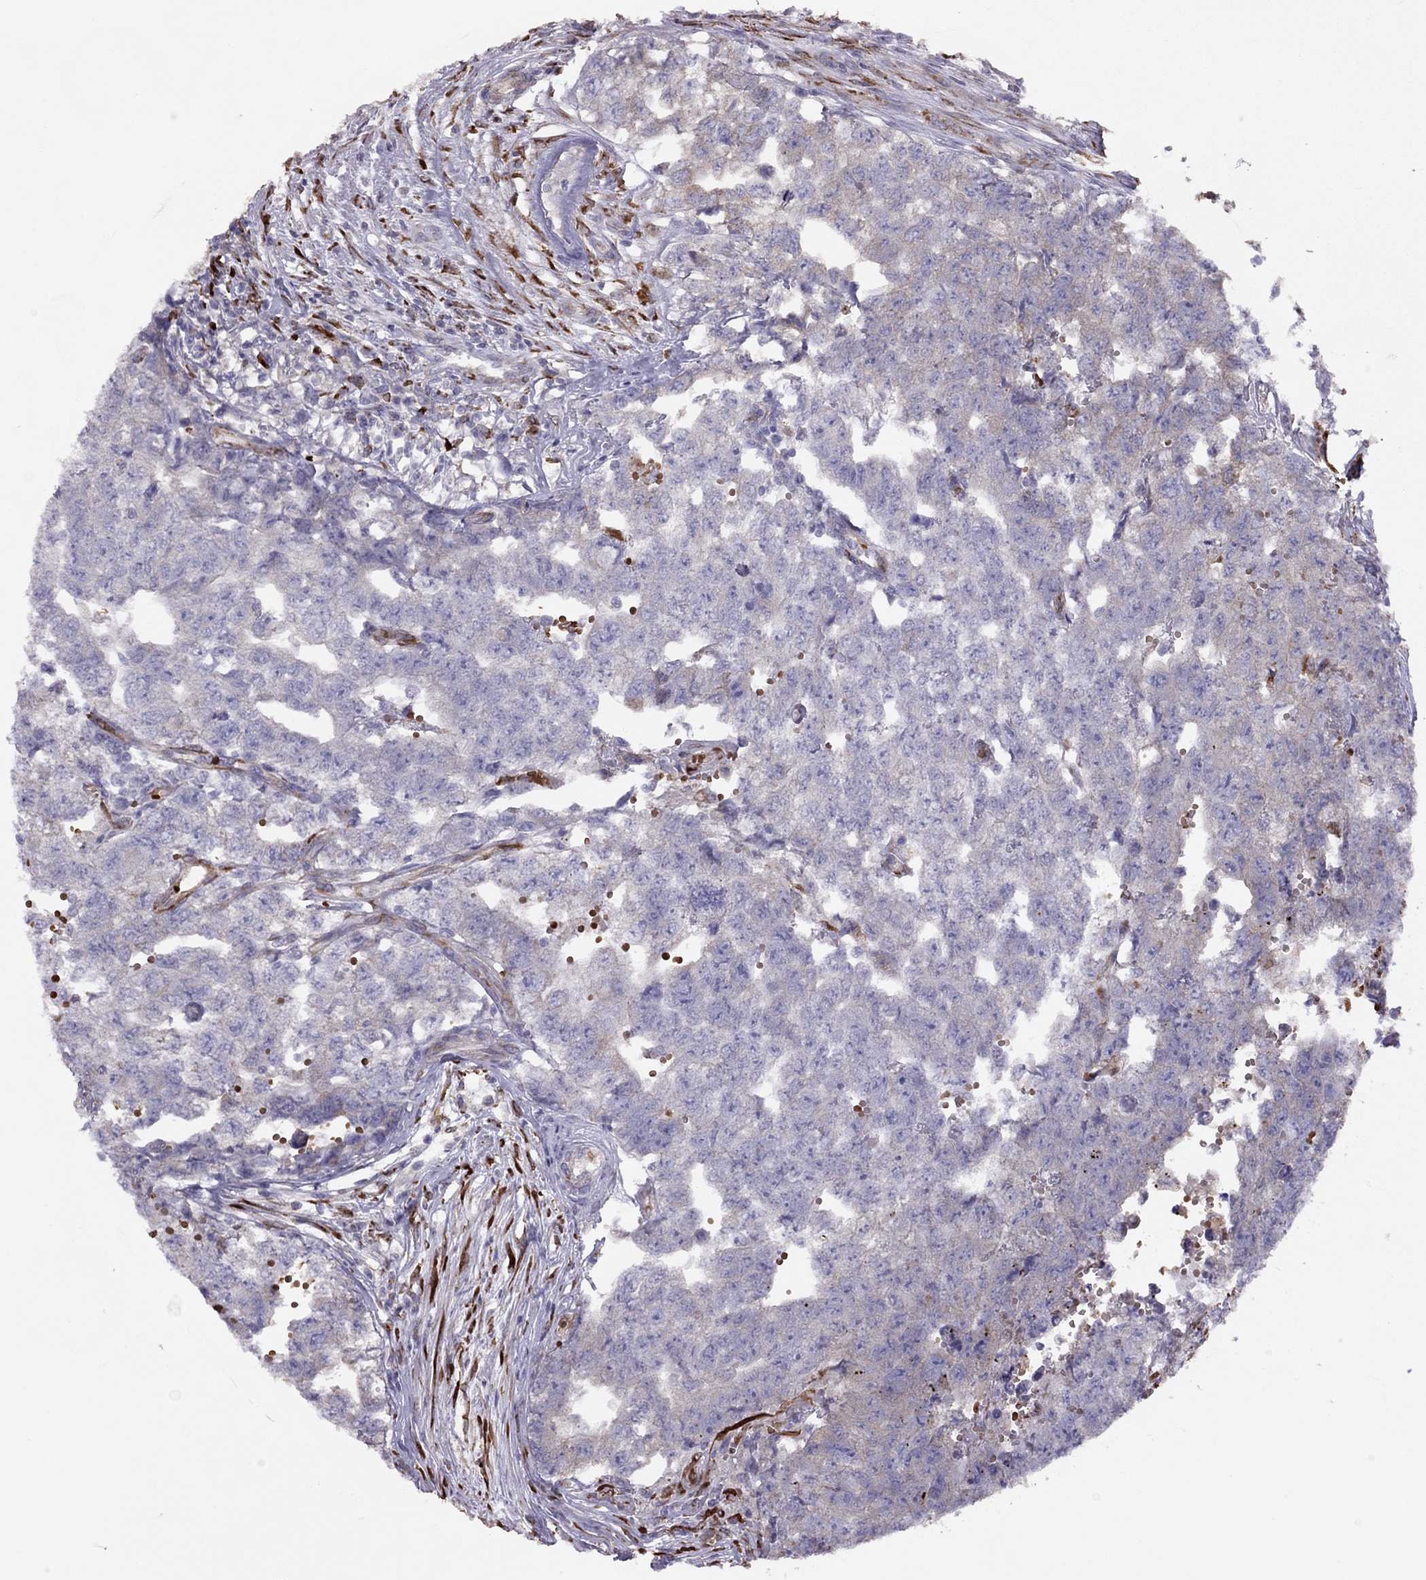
{"staining": {"intensity": "negative", "quantity": "none", "location": "none"}, "tissue": "testis cancer", "cell_type": "Tumor cells", "image_type": "cancer", "snomed": [{"axis": "morphology", "description": "Seminoma, NOS"}, {"axis": "morphology", "description": "Carcinoma, Embryonal, NOS"}, {"axis": "topography", "description": "Testis"}], "caption": "Tumor cells show no significant protein staining in seminoma (testis). (Stains: DAB (3,3'-diaminobenzidine) immunohistochemistry (IHC) with hematoxylin counter stain, Microscopy: brightfield microscopy at high magnification).", "gene": "RHD", "patient": {"sex": "male", "age": 22}}